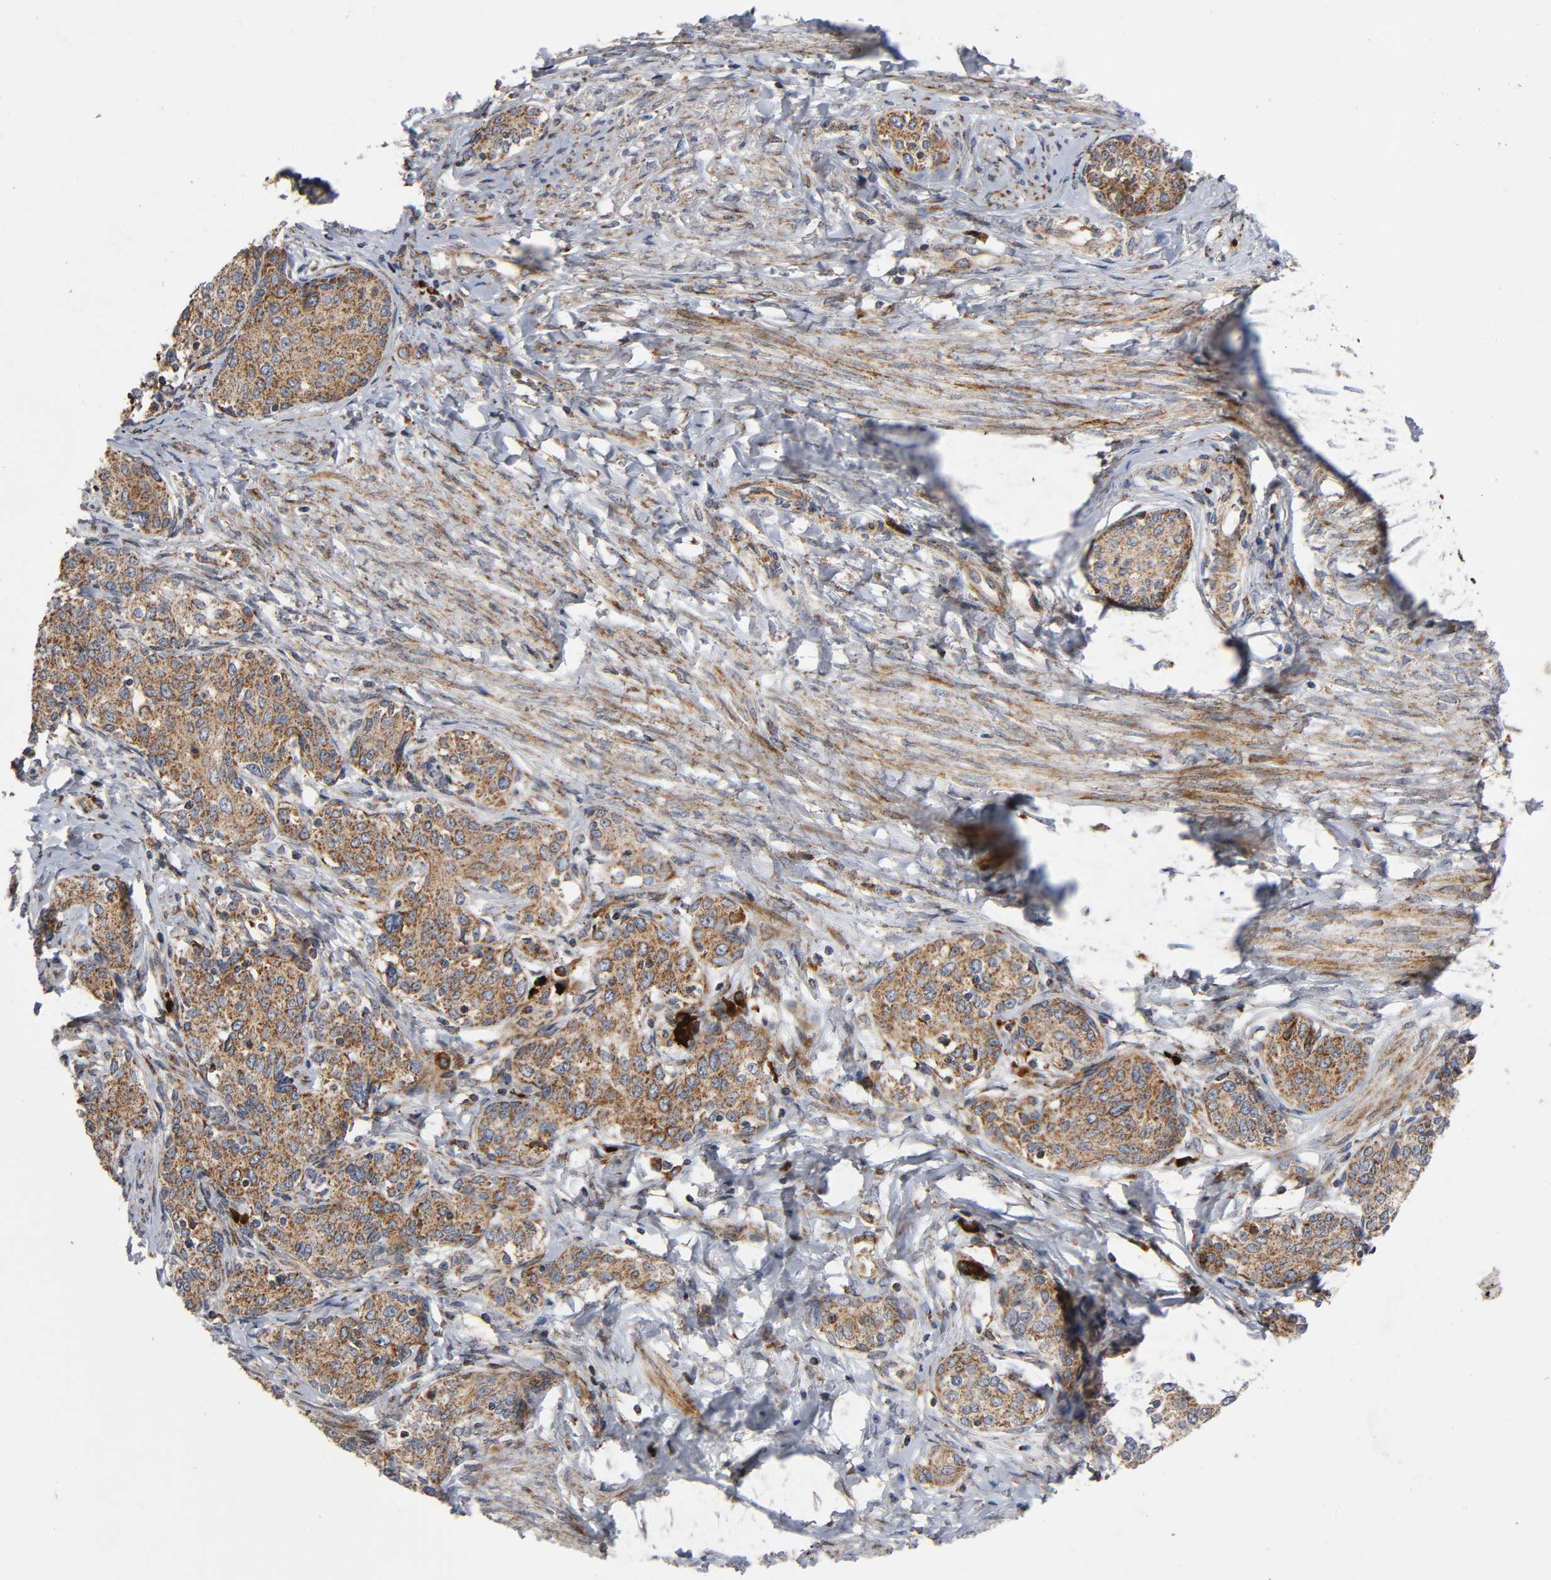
{"staining": {"intensity": "moderate", "quantity": ">75%", "location": "cytoplasmic/membranous"}, "tissue": "cervical cancer", "cell_type": "Tumor cells", "image_type": "cancer", "snomed": [{"axis": "morphology", "description": "Squamous cell carcinoma, NOS"}, {"axis": "morphology", "description": "Adenocarcinoma, NOS"}, {"axis": "topography", "description": "Cervix"}], "caption": "High-magnification brightfield microscopy of cervical squamous cell carcinoma stained with DAB (3,3'-diaminobenzidine) (brown) and counterstained with hematoxylin (blue). tumor cells exhibit moderate cytoplasmic/membranous expression is appreciated in approximately>75% of cells.", "gene": "MAP3K1", "patient": {"sex": "female", "age": 52}}